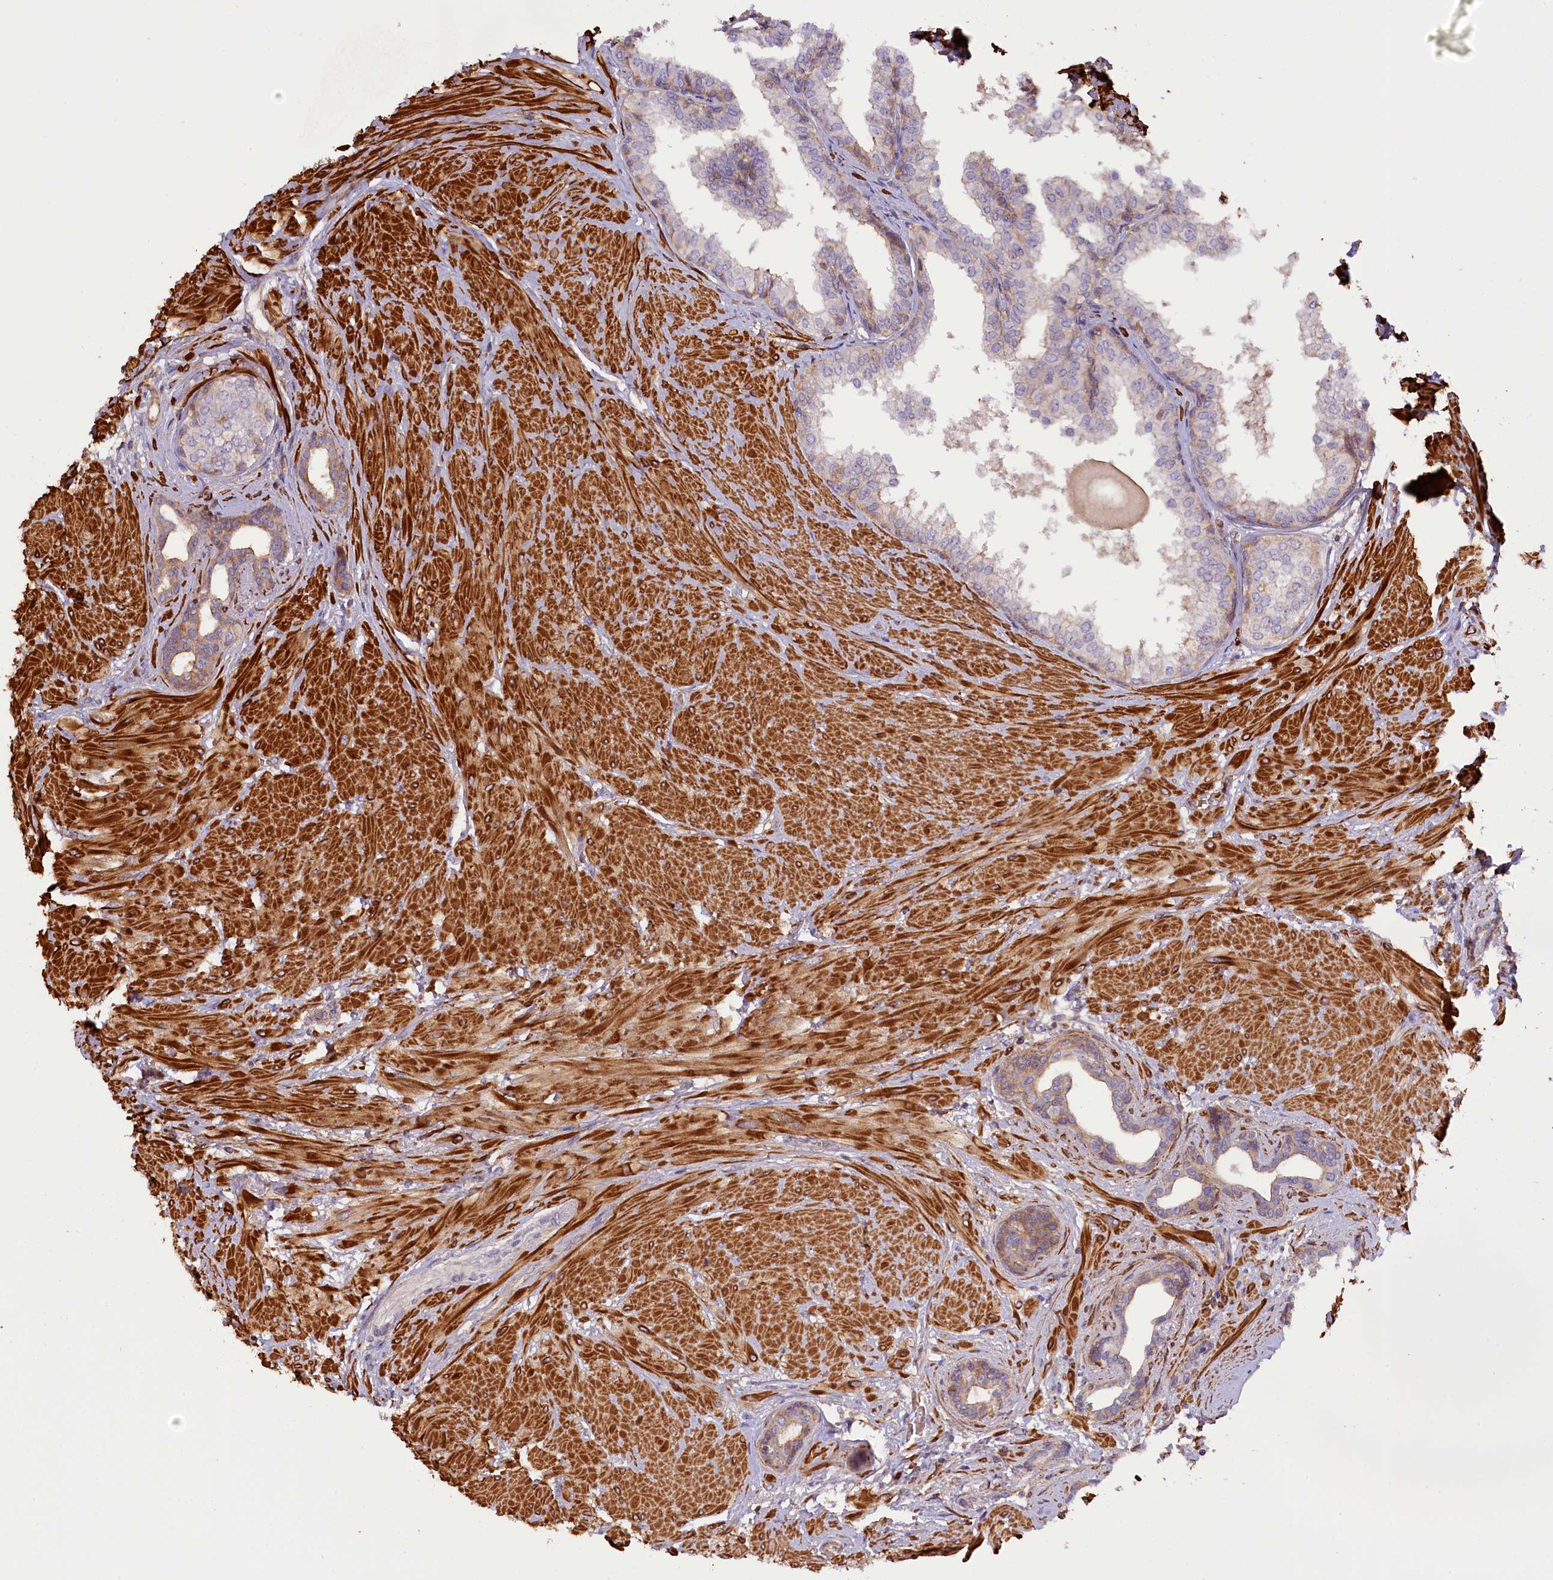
{"staining": {"intensity": "weak", "quantity": "<25%", "location": "cytoplasmic/membranous"}, "tissue": "prostate", "cell_type": "Glandular cells", "image_type": "normal", "snomed": [{"axis": "morphology", "description": "Normal tissue, NOS"}, {"axis": "topography", "description": "Prostate"}], "caption": "Immunohistochemistry of unremarkable human prostate exhibits no staining in glandular cells. (DAB (3,3'-diaminobenzidine) immunohistochemistry with hematoxylin counter stain).", "gene": "FUZ", "patient": {"sex": "male", "age": 48}}